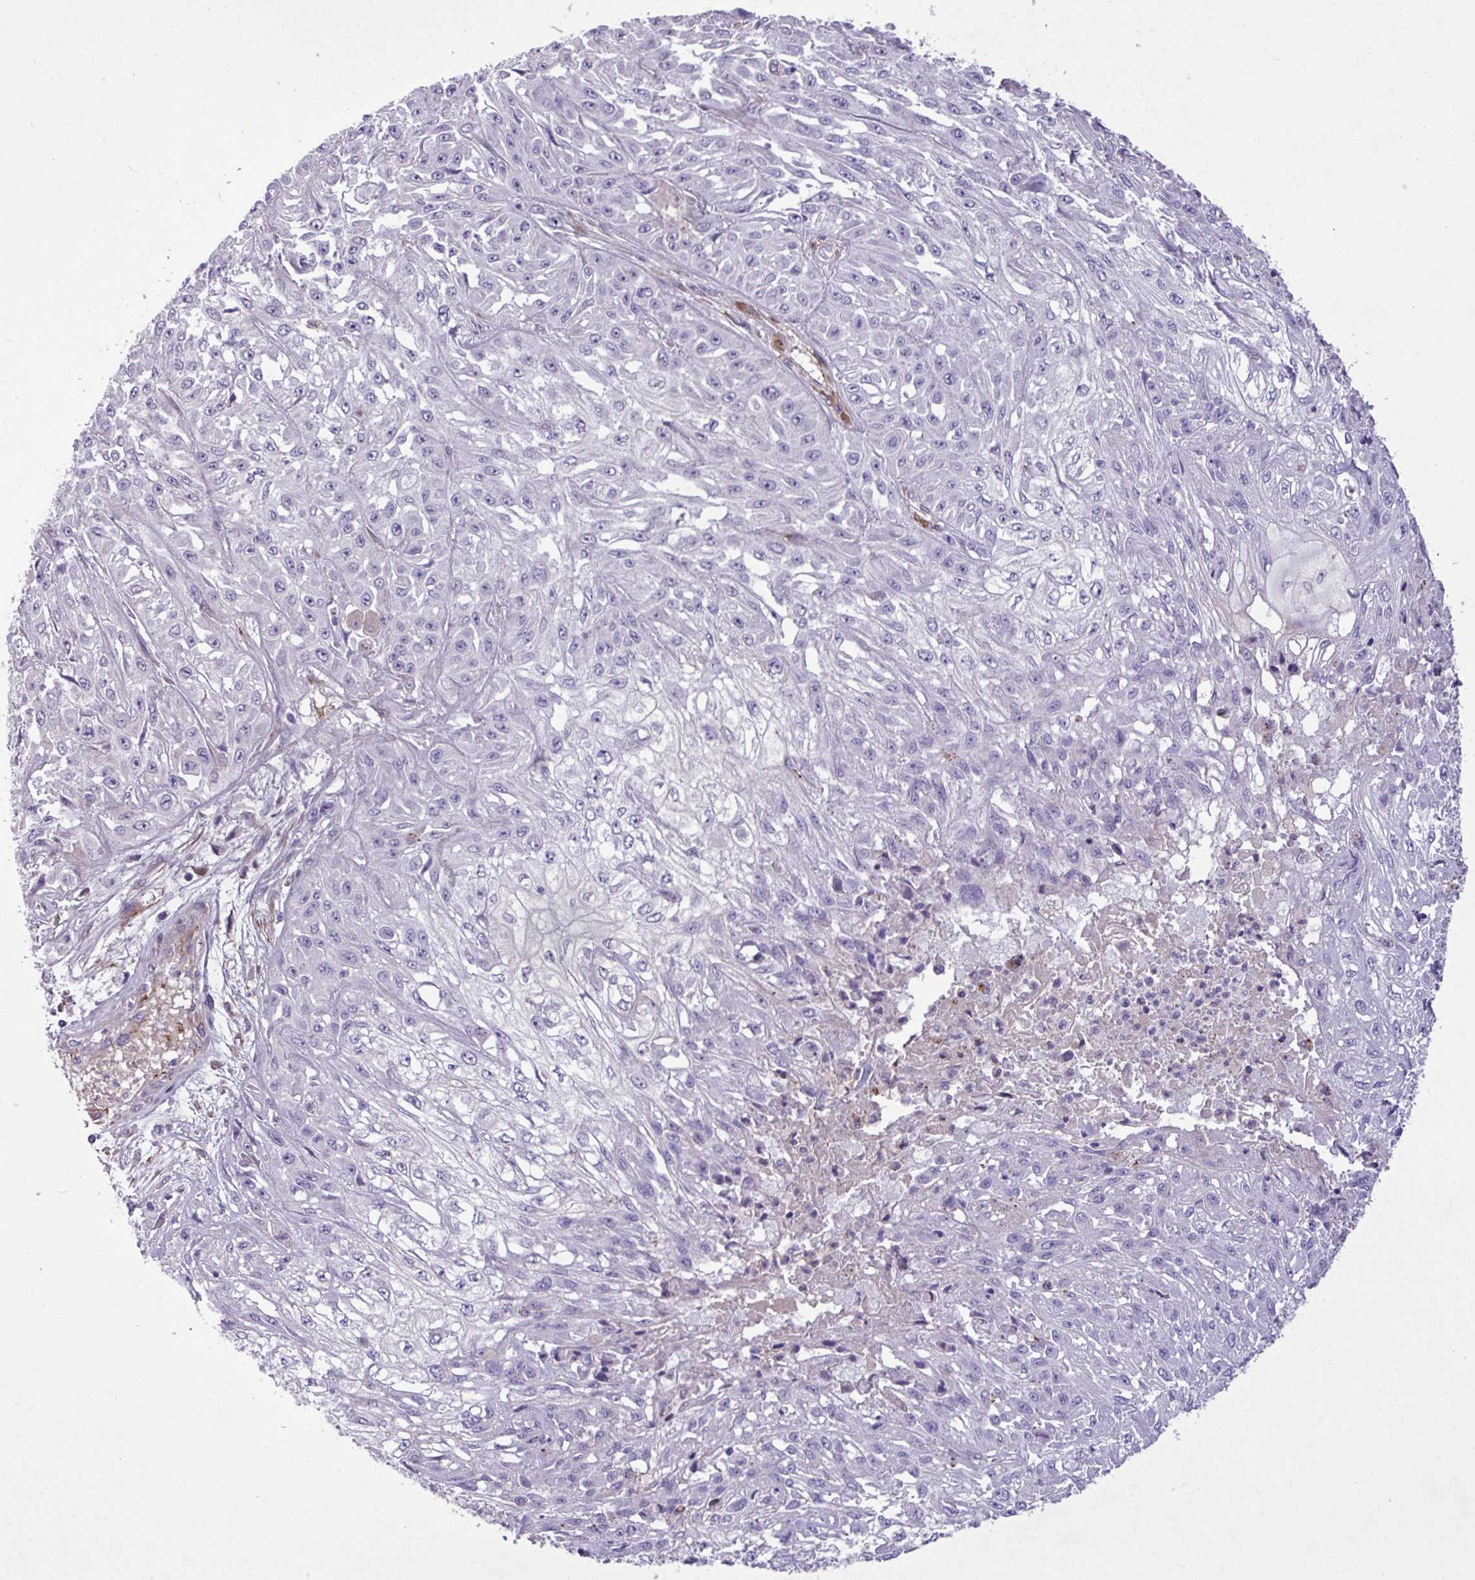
{"staining": {"intensity": "negative", "quantity": "none", "location": "none"}, "tissue": "skin cancer", "cell_type": "Tumor cells", "image_type": "cancer", "snomed": [{"axis": "morphology", "description": "Squamous cell carcinoma, NOS"}, {"axis": "morphology", "description": "Squamous cell carcinoma, metastatic, NOS"}, {"axis": "topography", "description": "Skin"}, {"axis": "topography", "description": "Lymph node"}], "caption": "DAB immunohistochemical staining of skin cancer (metastatic squamous cell carcinoma) displays no significant expression in tumor cells.", "gene": "CD248", "patient": {"sex": "male", "age": 75}}